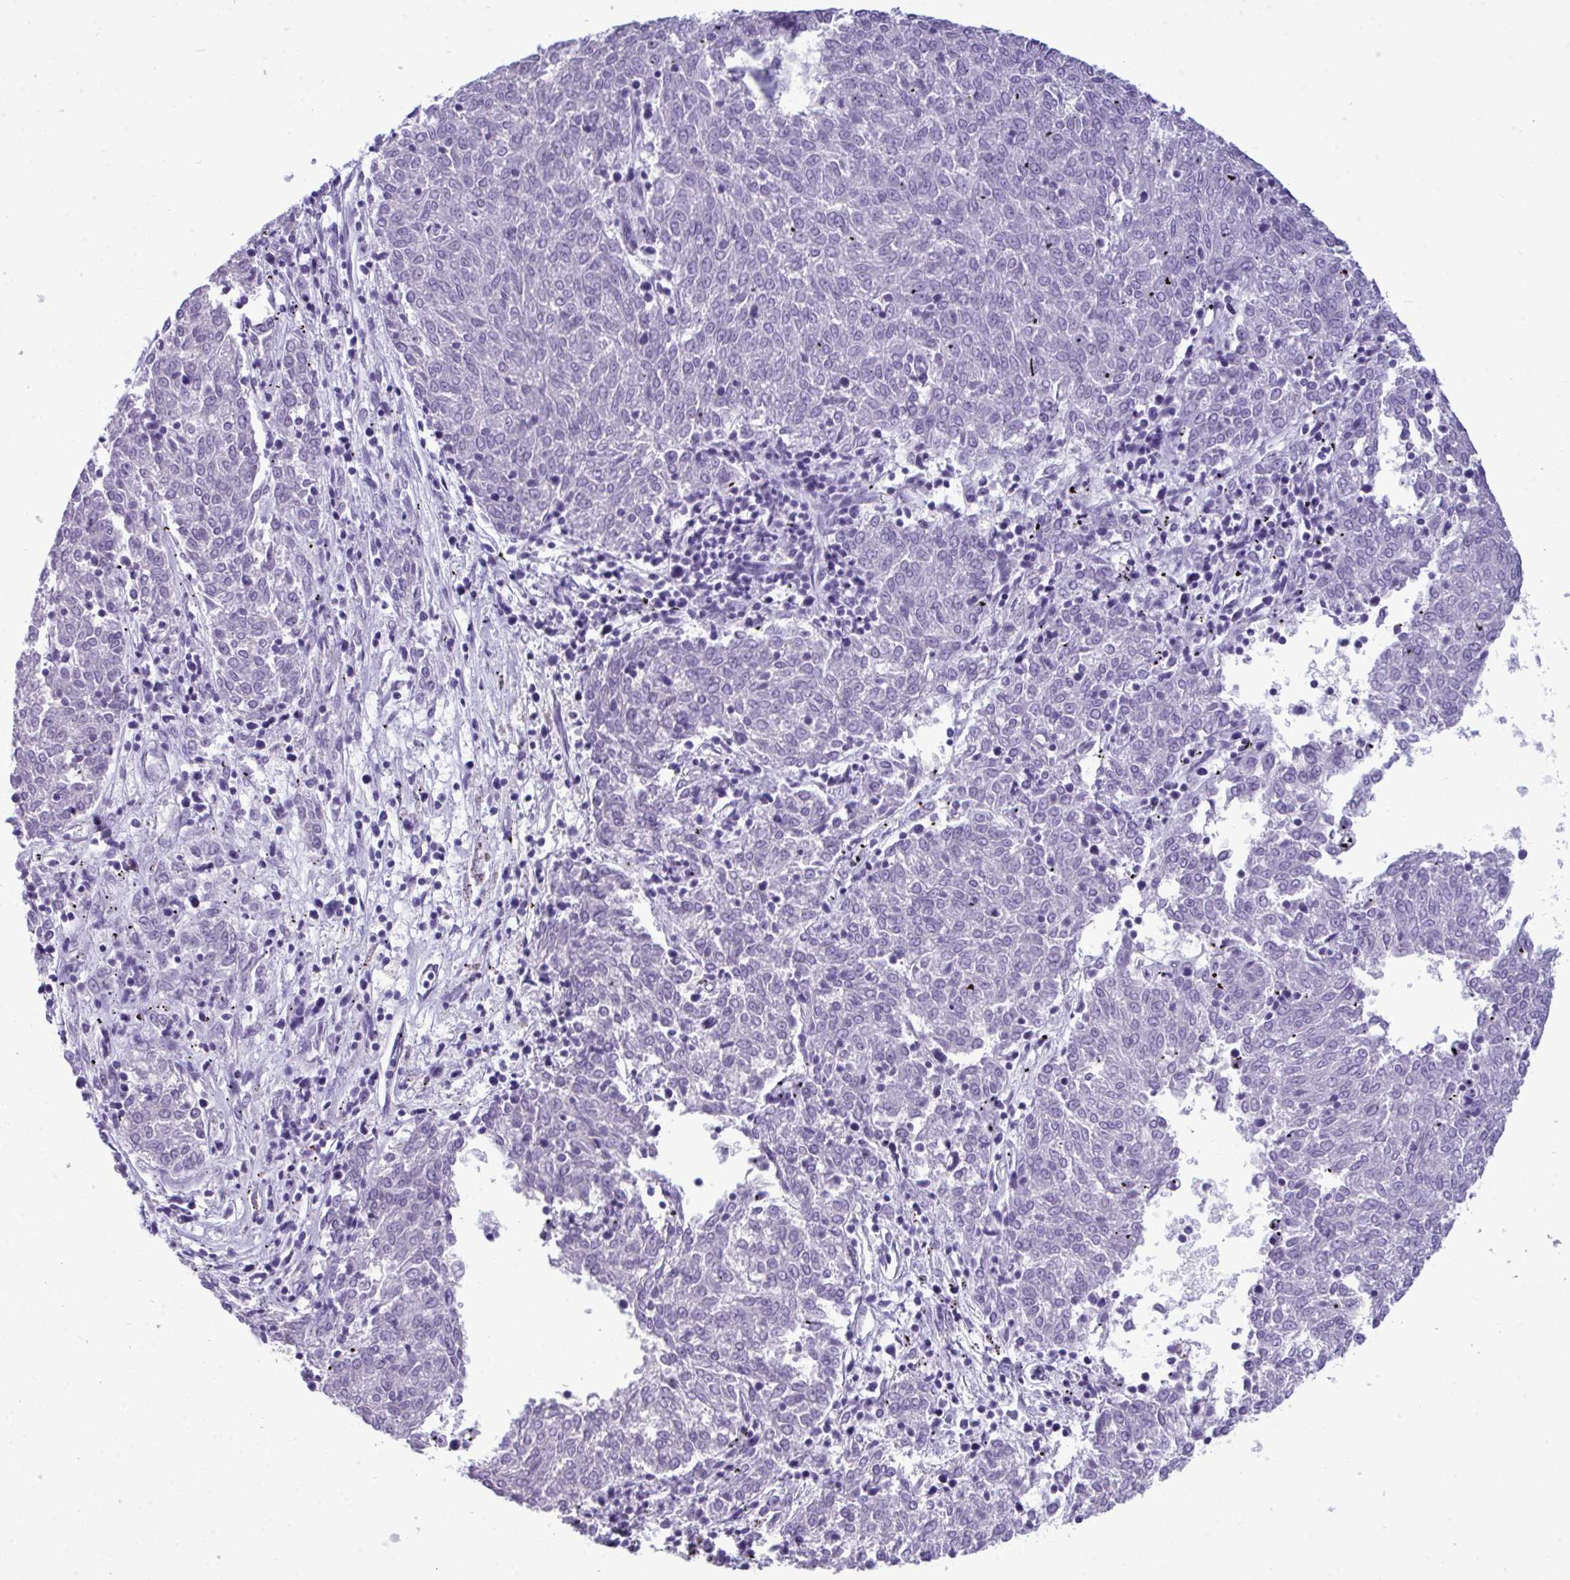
{"staining": {"intensity": "negative", "quantity": "none", "location": "none"}, "tissue": "melanoma", "cell_type": "Tumor cells", "image_type": "cancer", "snomed": [{"axis": "morphology", "description": "Malignant melanoma, NOS"}, {"axis": "topography", "description": "Skin"}], "caption": "Immunohistochemistry (IHC) image of malignant melanoma stained for a protein (brown), which displays no staining in tumor cells.", "gene": "PRM2", "patient": {"sex": "female", "age": 72}}